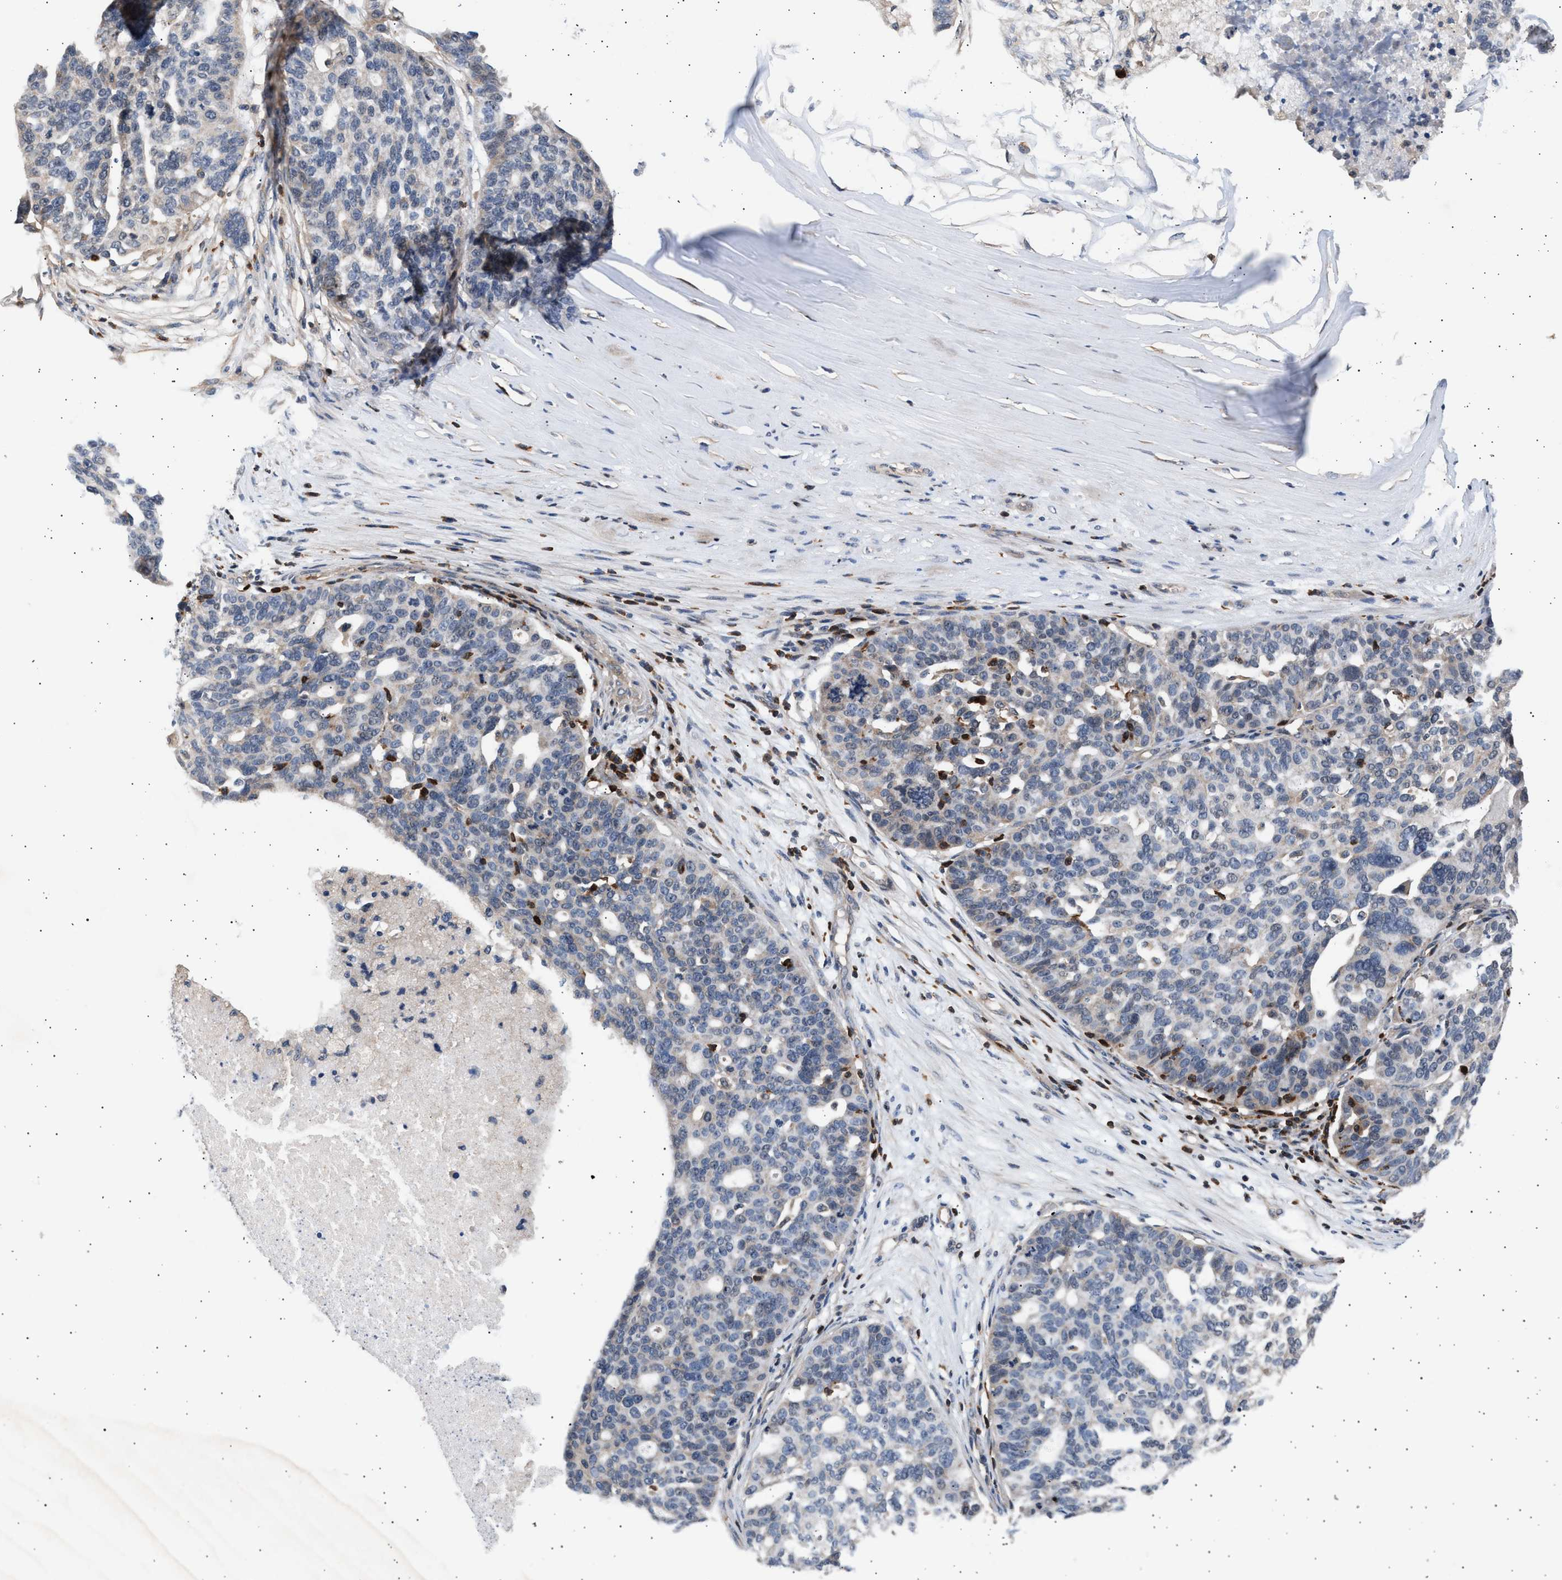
{"staining": {"intensity": "negative", "quantity": "none", "location": "none"}, "tissue": "ovarian cancer", "cell_type": "Tumor cells", "image_type": "cancer", "snomed": [{"axis": "morphology", "description": "Cystadenocarcinoma, serous, NOS"}, {"axis": "topography", "description": "Ovary"}], "caption": "Tumor cells show no significant protein expression in ovarian cancer. (Stains: DAB (3,3'-diaminobenzidine) immunohistochemistry (IHC) with hematoxylin counter stain, Microscopy: brightfield microscopy at high magnification).", "gene": "GRAP2", "patient": {"sex": "female", "age": 59}}